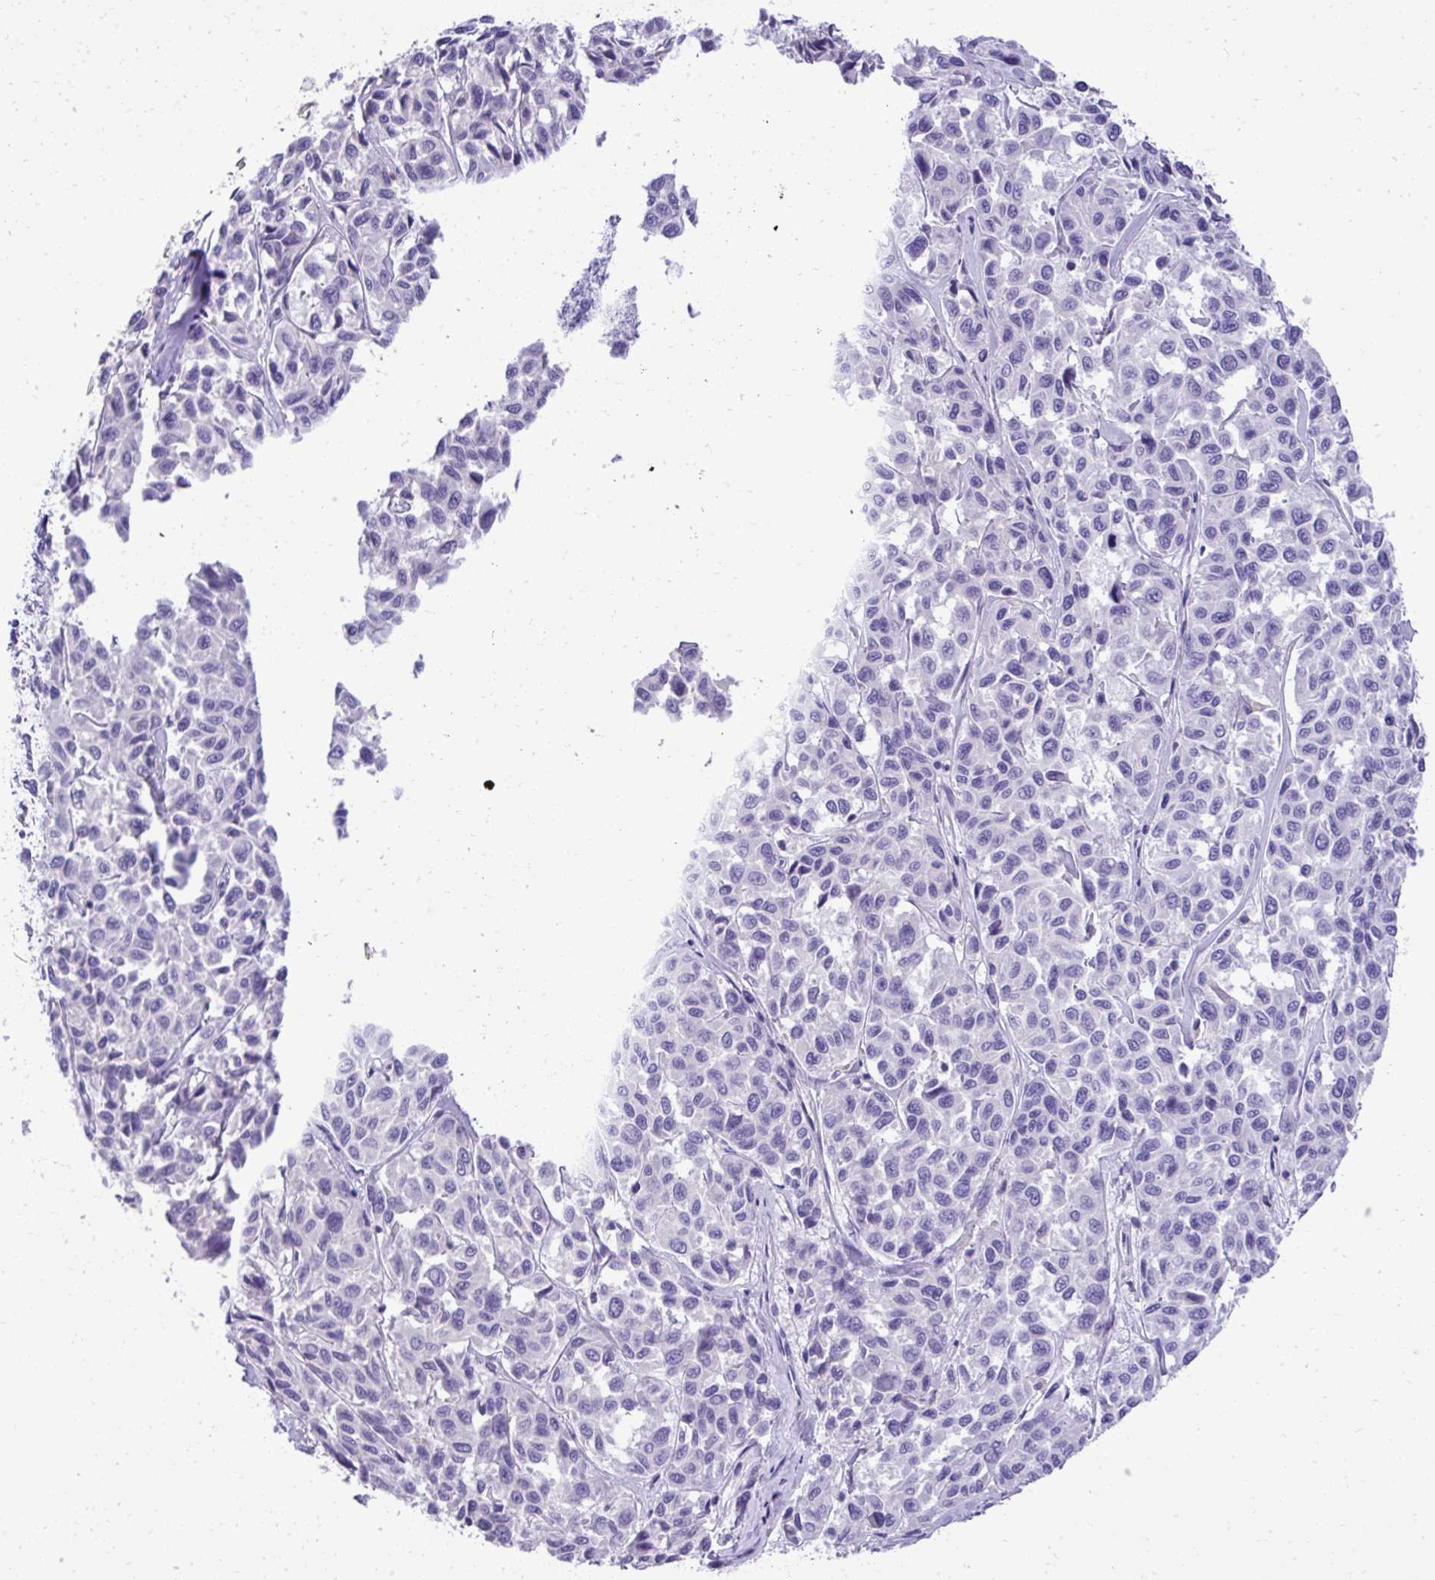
{"staining": {"intensity": "negative", "quantity": "none", "location": "none"}, "tissue": "melanoma", "cell_type": "Tumor cells", "image_type": "cancer", "snomed": [{"axis": "morphology", "description": "Malignant melanoma, NOS"}, {"axis": "topography", "description": "Skin"}], "caption": "A micrograph of human melanoma is negative for staining in tumor cells.", "gene": "ST6GALNAC3", "patient": {"sex": "female", "age": 66}}